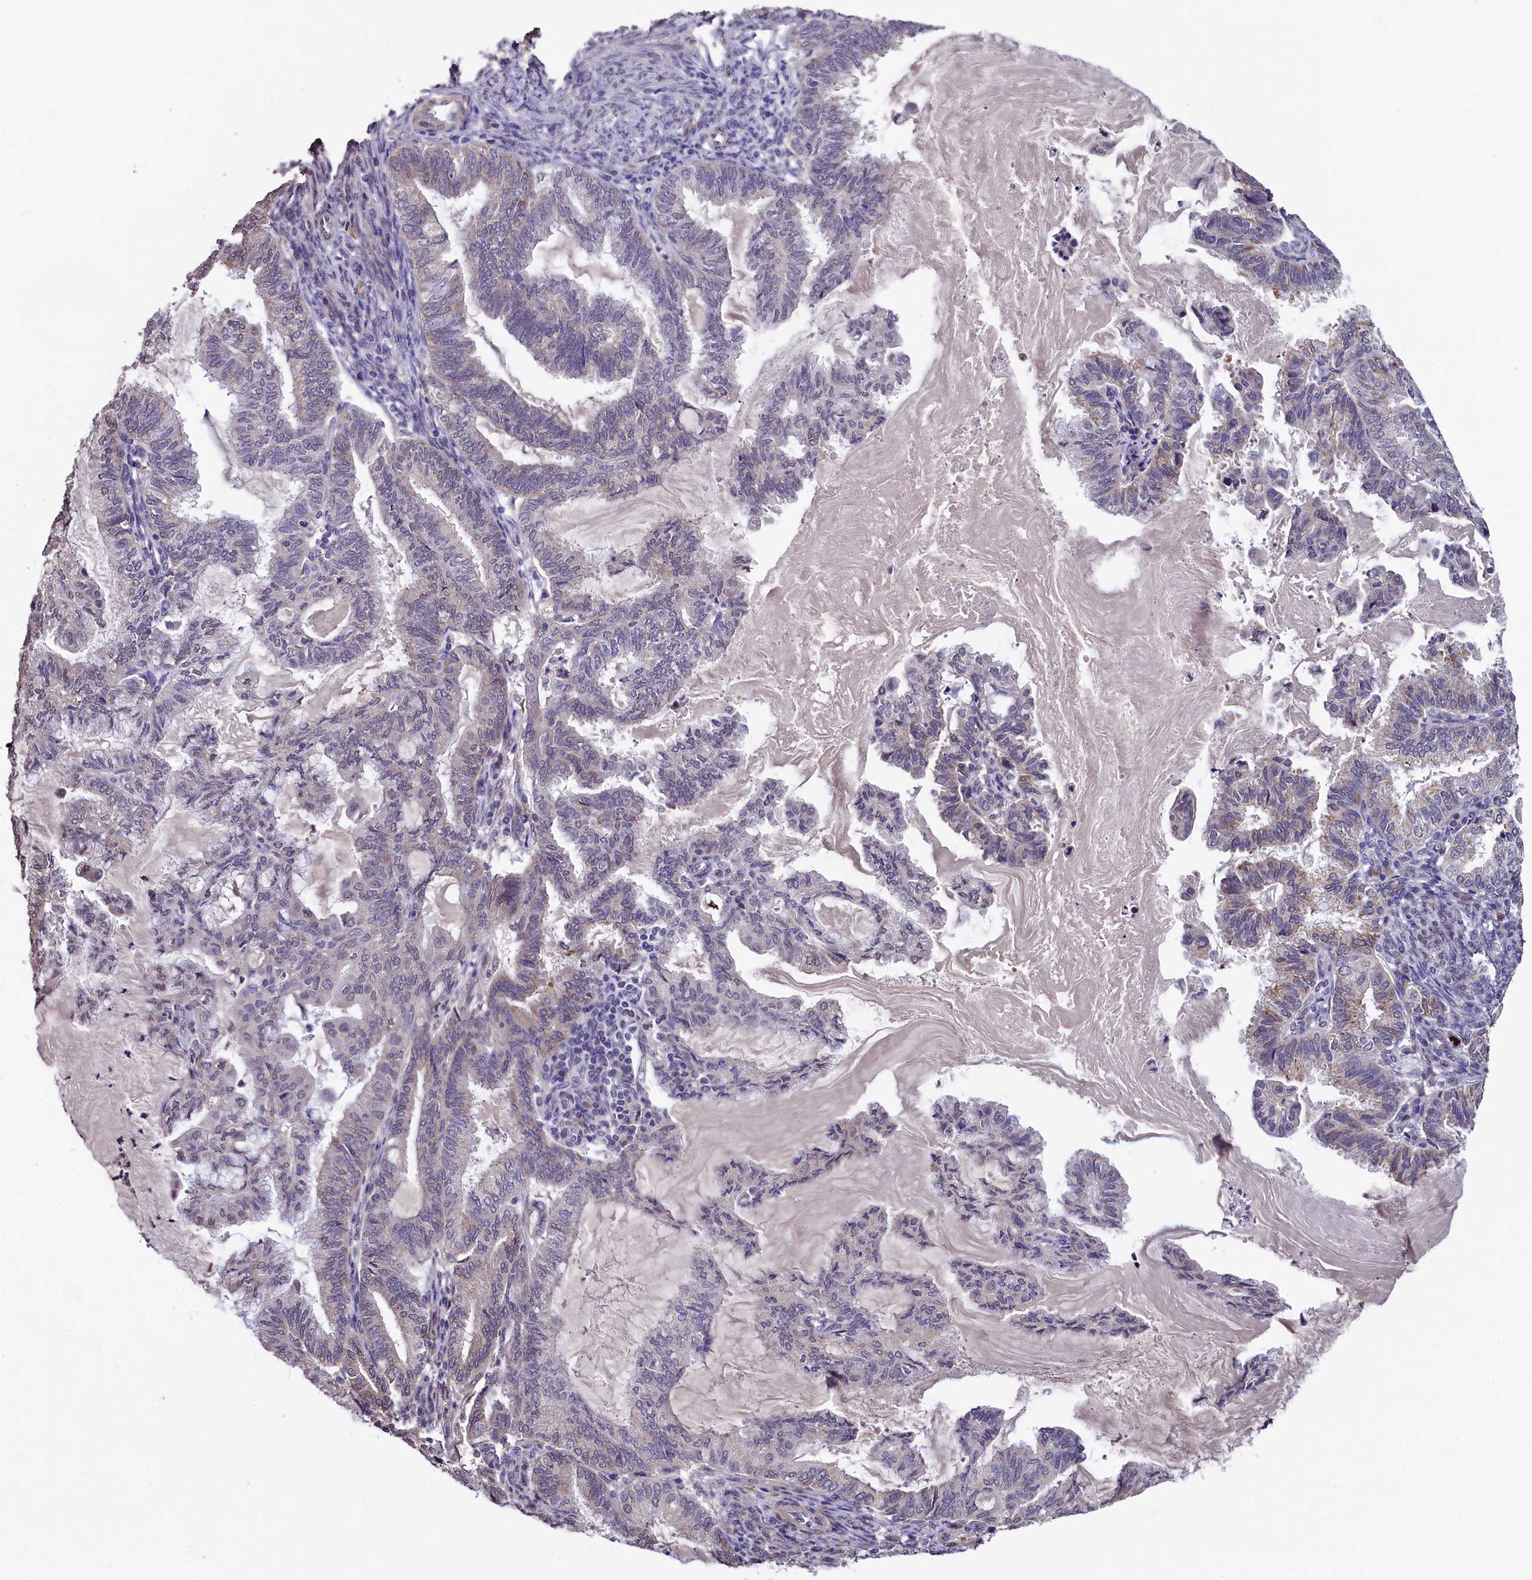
{"staining": {"intensity": "negative", "quantity": "none", "location": "none"}, "tissue": "endometrial cancer", "cell_type": "Tumor cells", "image_type": "cancer", "snomed": [{"axis": "morphology", "description": "Adenocarcinoma, NOS"}, {"axis": "topography", "description": "Endometrium"}], "caption": "Immunohistochemical staining of human adenocarcinoma (endometrial) shows no significant expression in tumor cells.", "gene": "SLC39A6", "patient": {"sex": "female", "age": 86}}